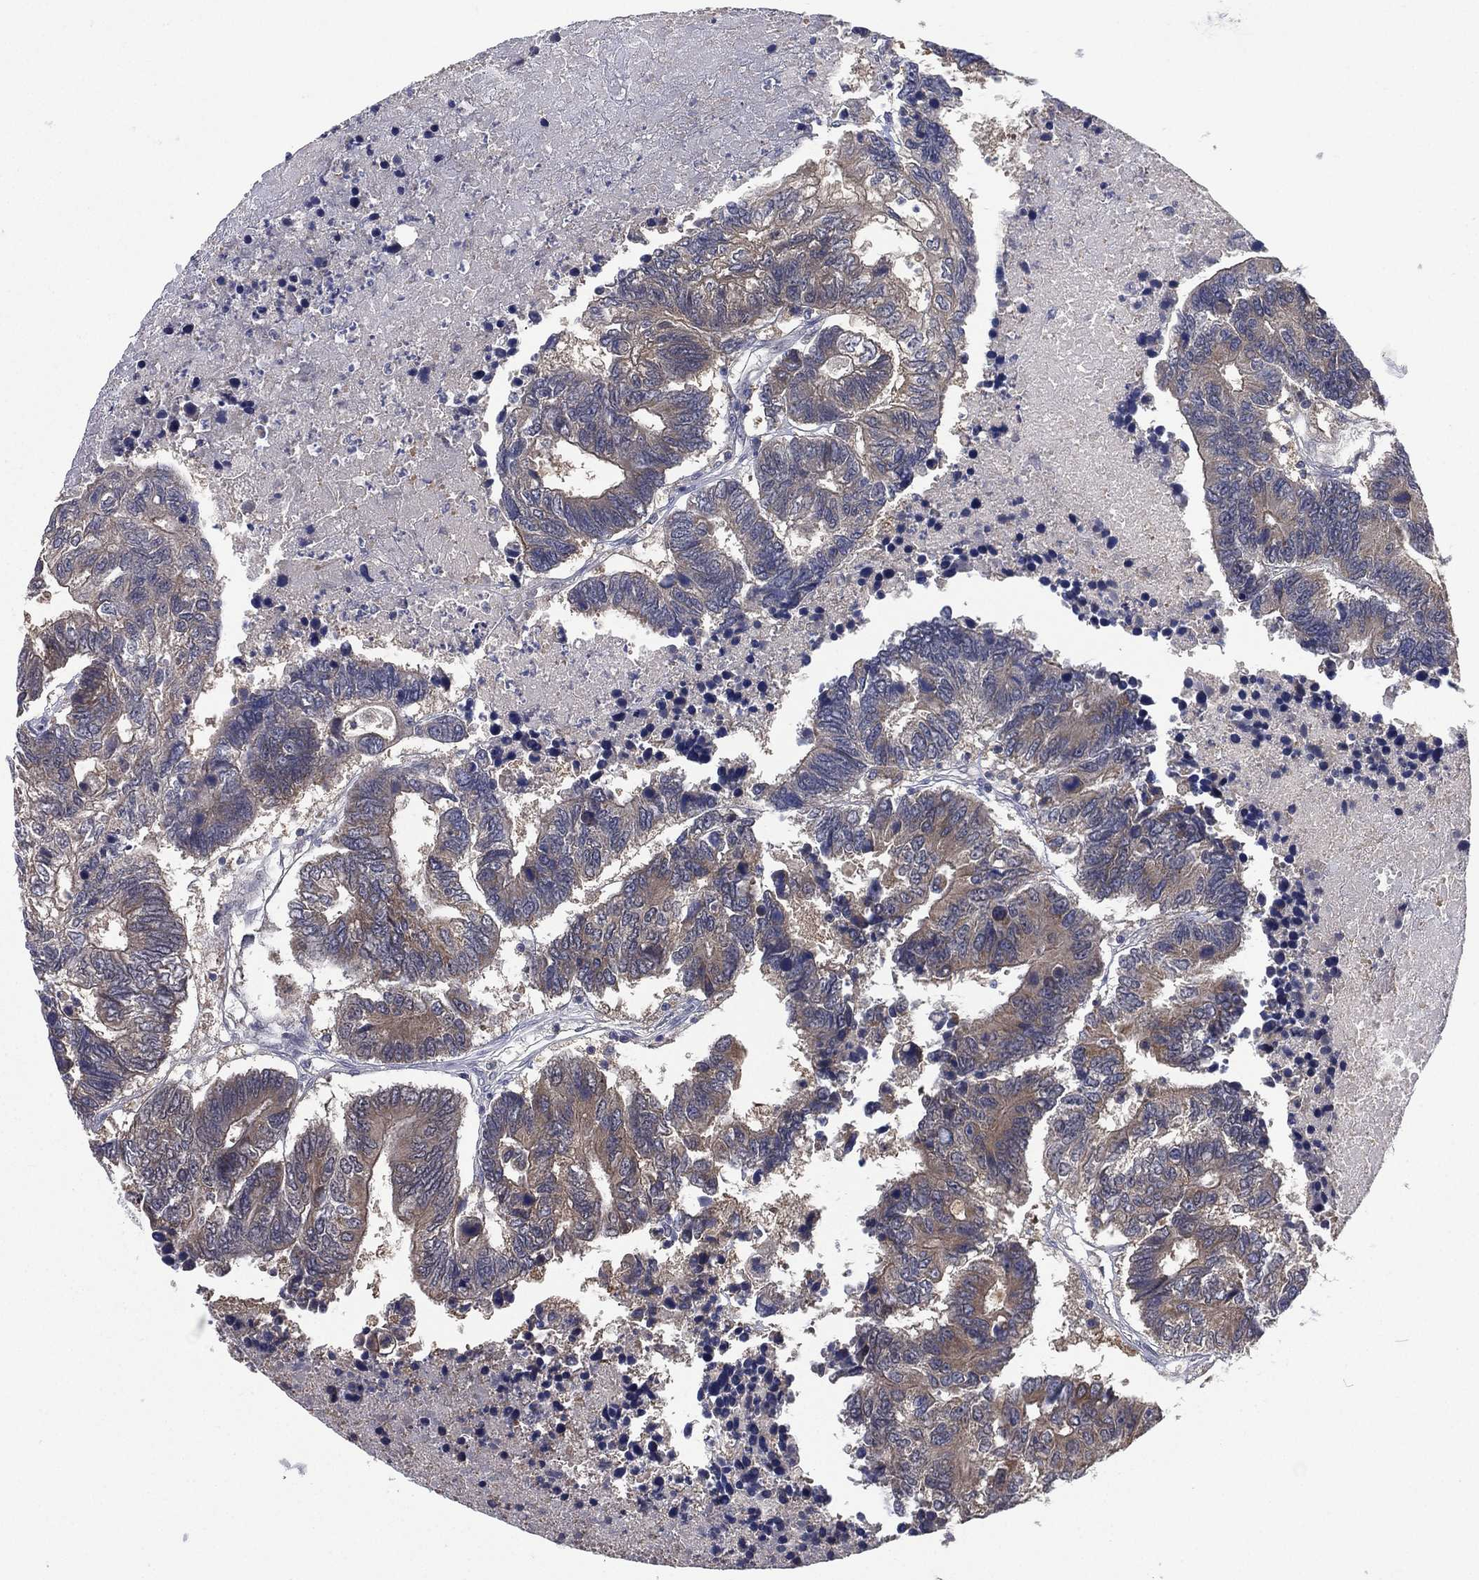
{"staining": {"intensity": "weak", "quantity": "<25%", "location": "cytoplasmic/membranous"}, "tissue": "colorectal cancer", "cell_type": "Tumor cells", "image_type": "cancer", "snomed": [{"axis": "morphology", "description": "Adenocarcinoma, NOS"}, {"axis": "topography", "description": "Colon"}], "caption": "A micrograph of adenocarcinoma (colorectal) stained for a protein displays no brown staining in tumor cells.", "gene": "MPP7", "patient": {"sex": "female", "age": 48}}